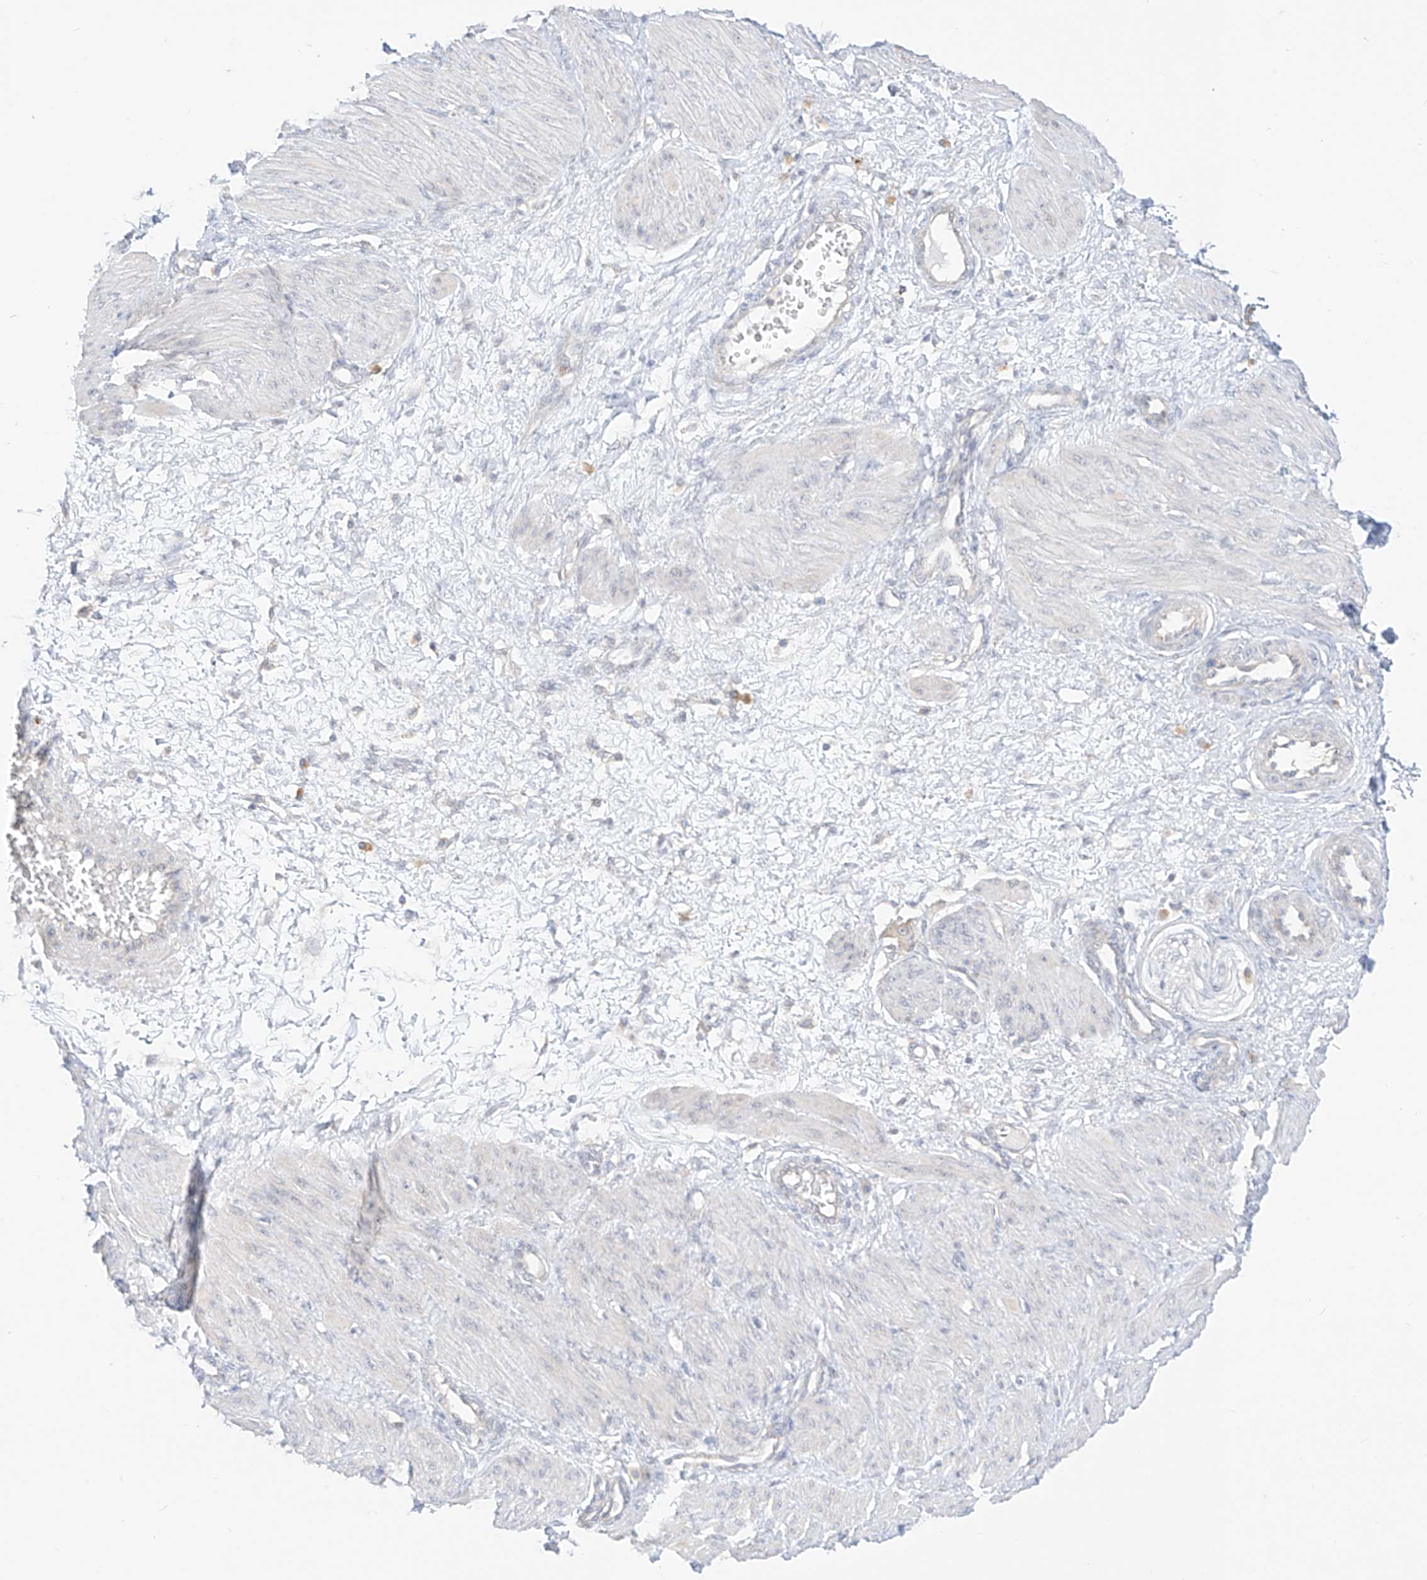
{"staining": {"intensity": "negative", "quantity": "none", "location": "none"}, "tissue": "smooth muscle", "cell_type": "Smooth muscle cells", "image_type": "normal", "snomed": [{"axis": "morphology", "description": "Normal tissue, NOS"}, {"axis": "topography", "description": "Endometrium"}], "caption": "Immunohistochemical staining of benign smooth muscle exhibits no significant staining in smooth muscle cells. (Brightfield microscopy of DAB immunohistochemistry (IHC) at high magnification).", "gene": "SYTL3", "patient": {"sex": "female", "age": 33}}